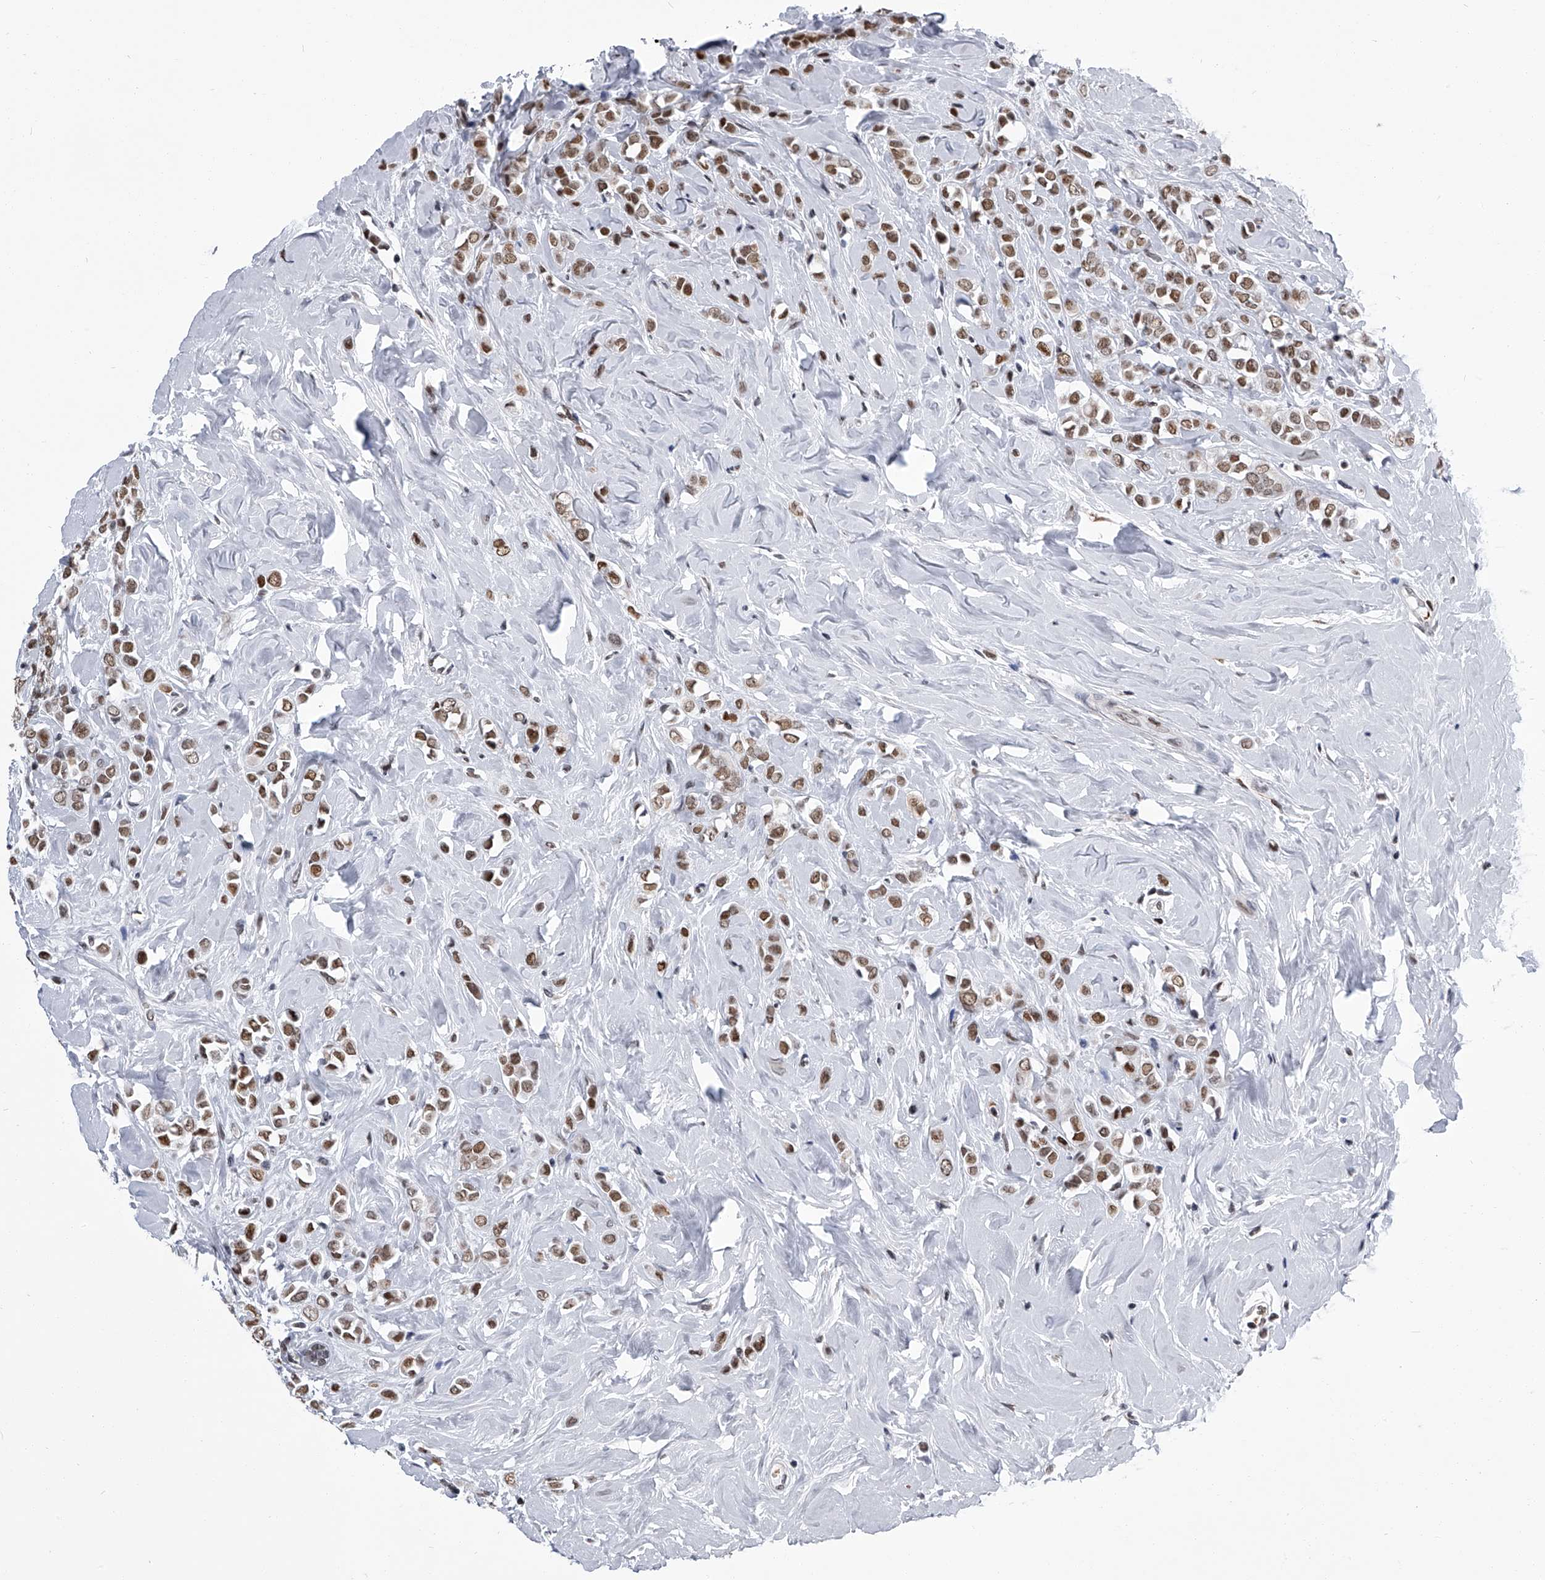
{"staining": {"intensity": "moderate", "quantity": ">75%", "location": "nuclear"}, "tissue": "breast cancer", "cell_type": "Tumor cells", "image_type": "cancer", "snomed": [{"axis": "morphology", "description": "Lobular carcinoma"}, {"axis": "topography", "description": "Breast"}], "caption": "High-magnification brightfield microscopy of lobular carcinoma (breast) stained with DAB (brown) and counterstained with hematoxylin (blue). tumor cells exhibit moderate nuclear expression is appreciated in approximately>75% of cells.", "gene": "SIM2", "patient": {"sex": "female", "age": 47}}